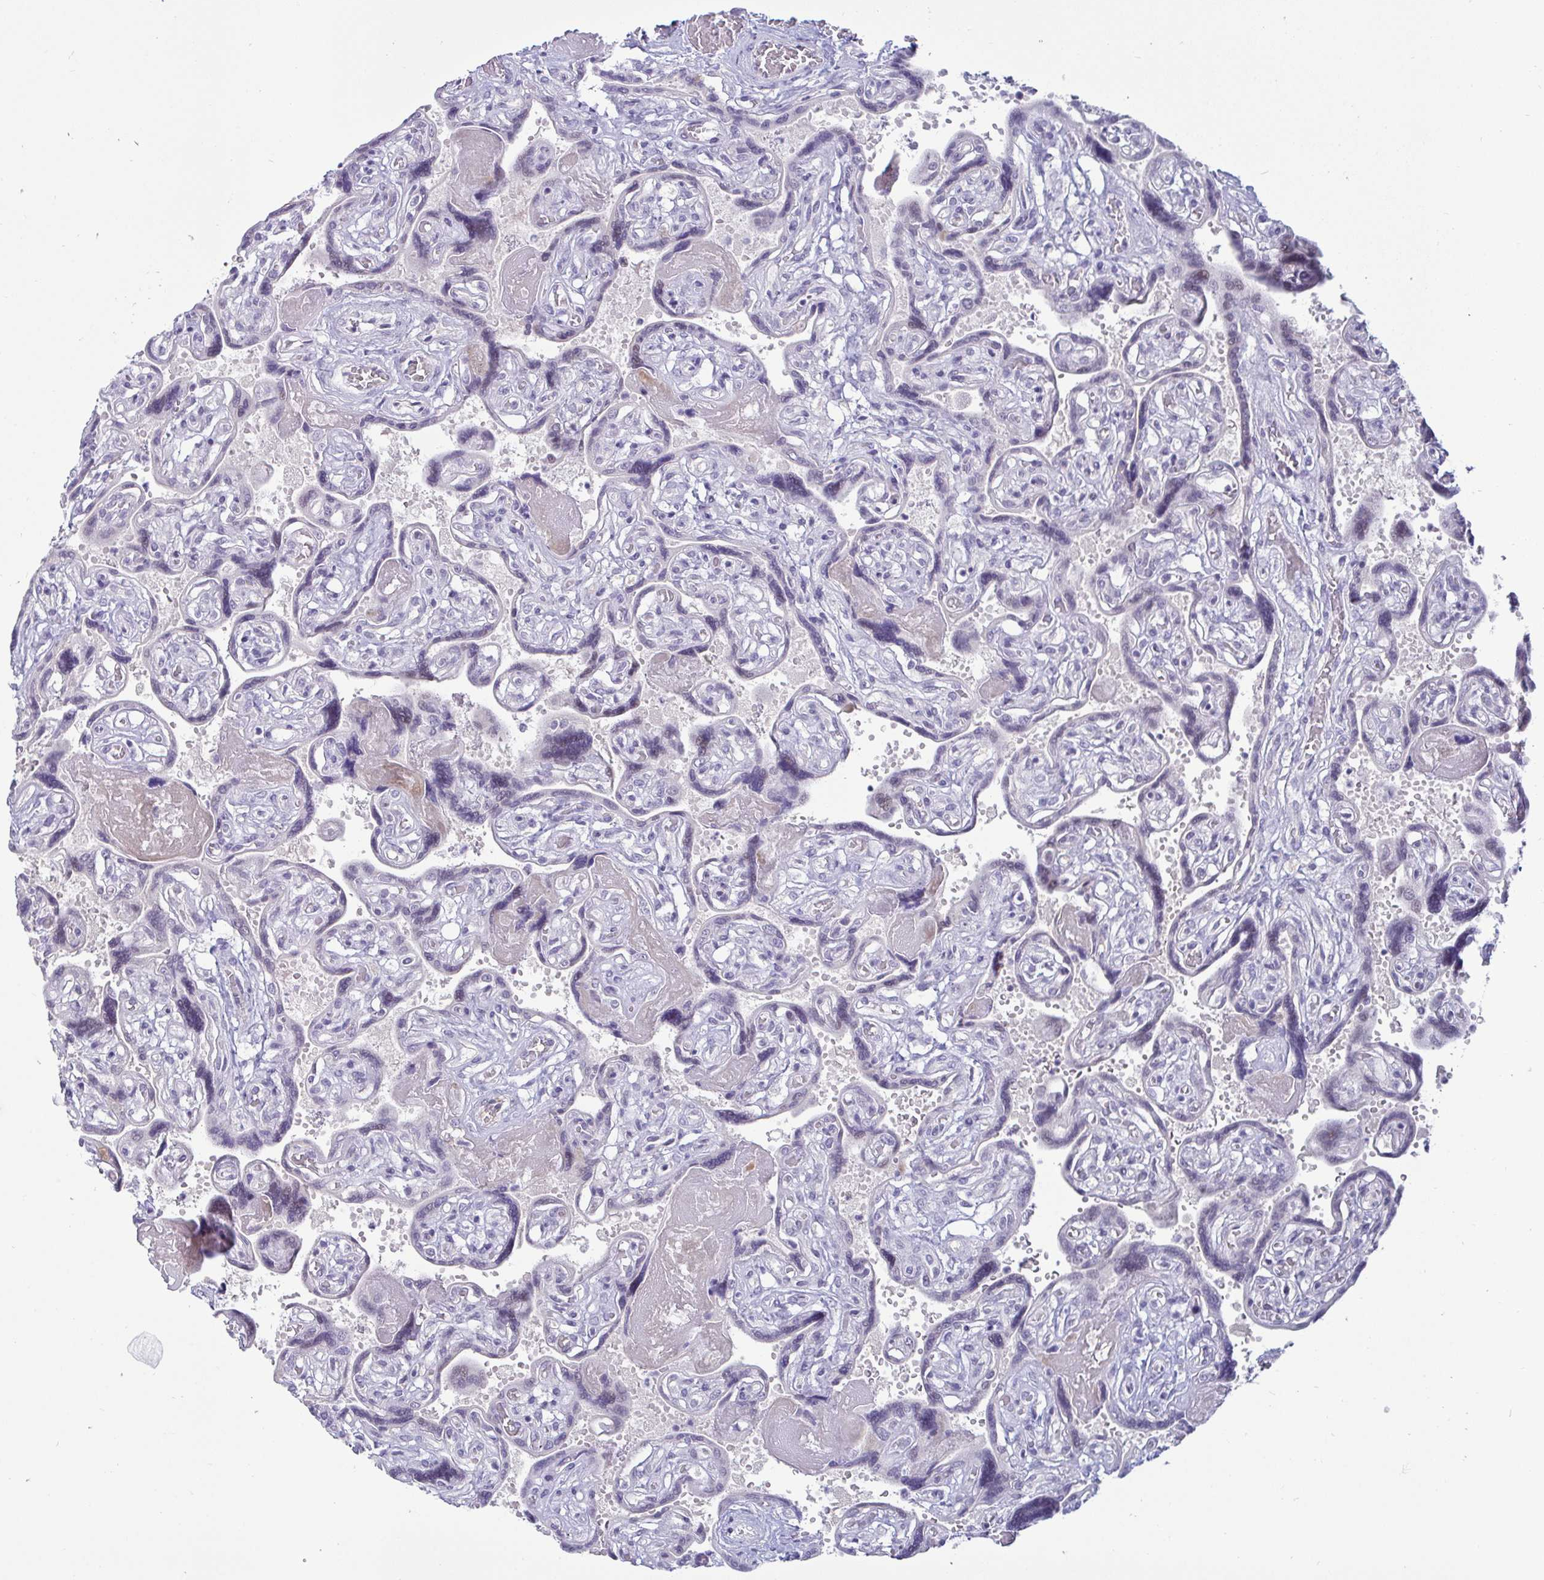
{"staining": {"intensity": "negative", "quantity": "none", "location": "none"}, "tissue": "placenta", "cell_type": "Decidual cells", "image_type": "normal", "snomed": [{"axis": "morphology", "description": "Normal tissue, NOS"}, {"axis": "topography", "description": "Placenta"}], "caption": "The micrograph reveals no significant expression in decidual cells of placenta. The staining was performed using DAB to visualize the protein expression in brown, while the nuclei were stained in blue with hematoxylin (Magnification: 20x).", "gene": "GSTM1", "patient": {"sex": "female", "age": 32}}